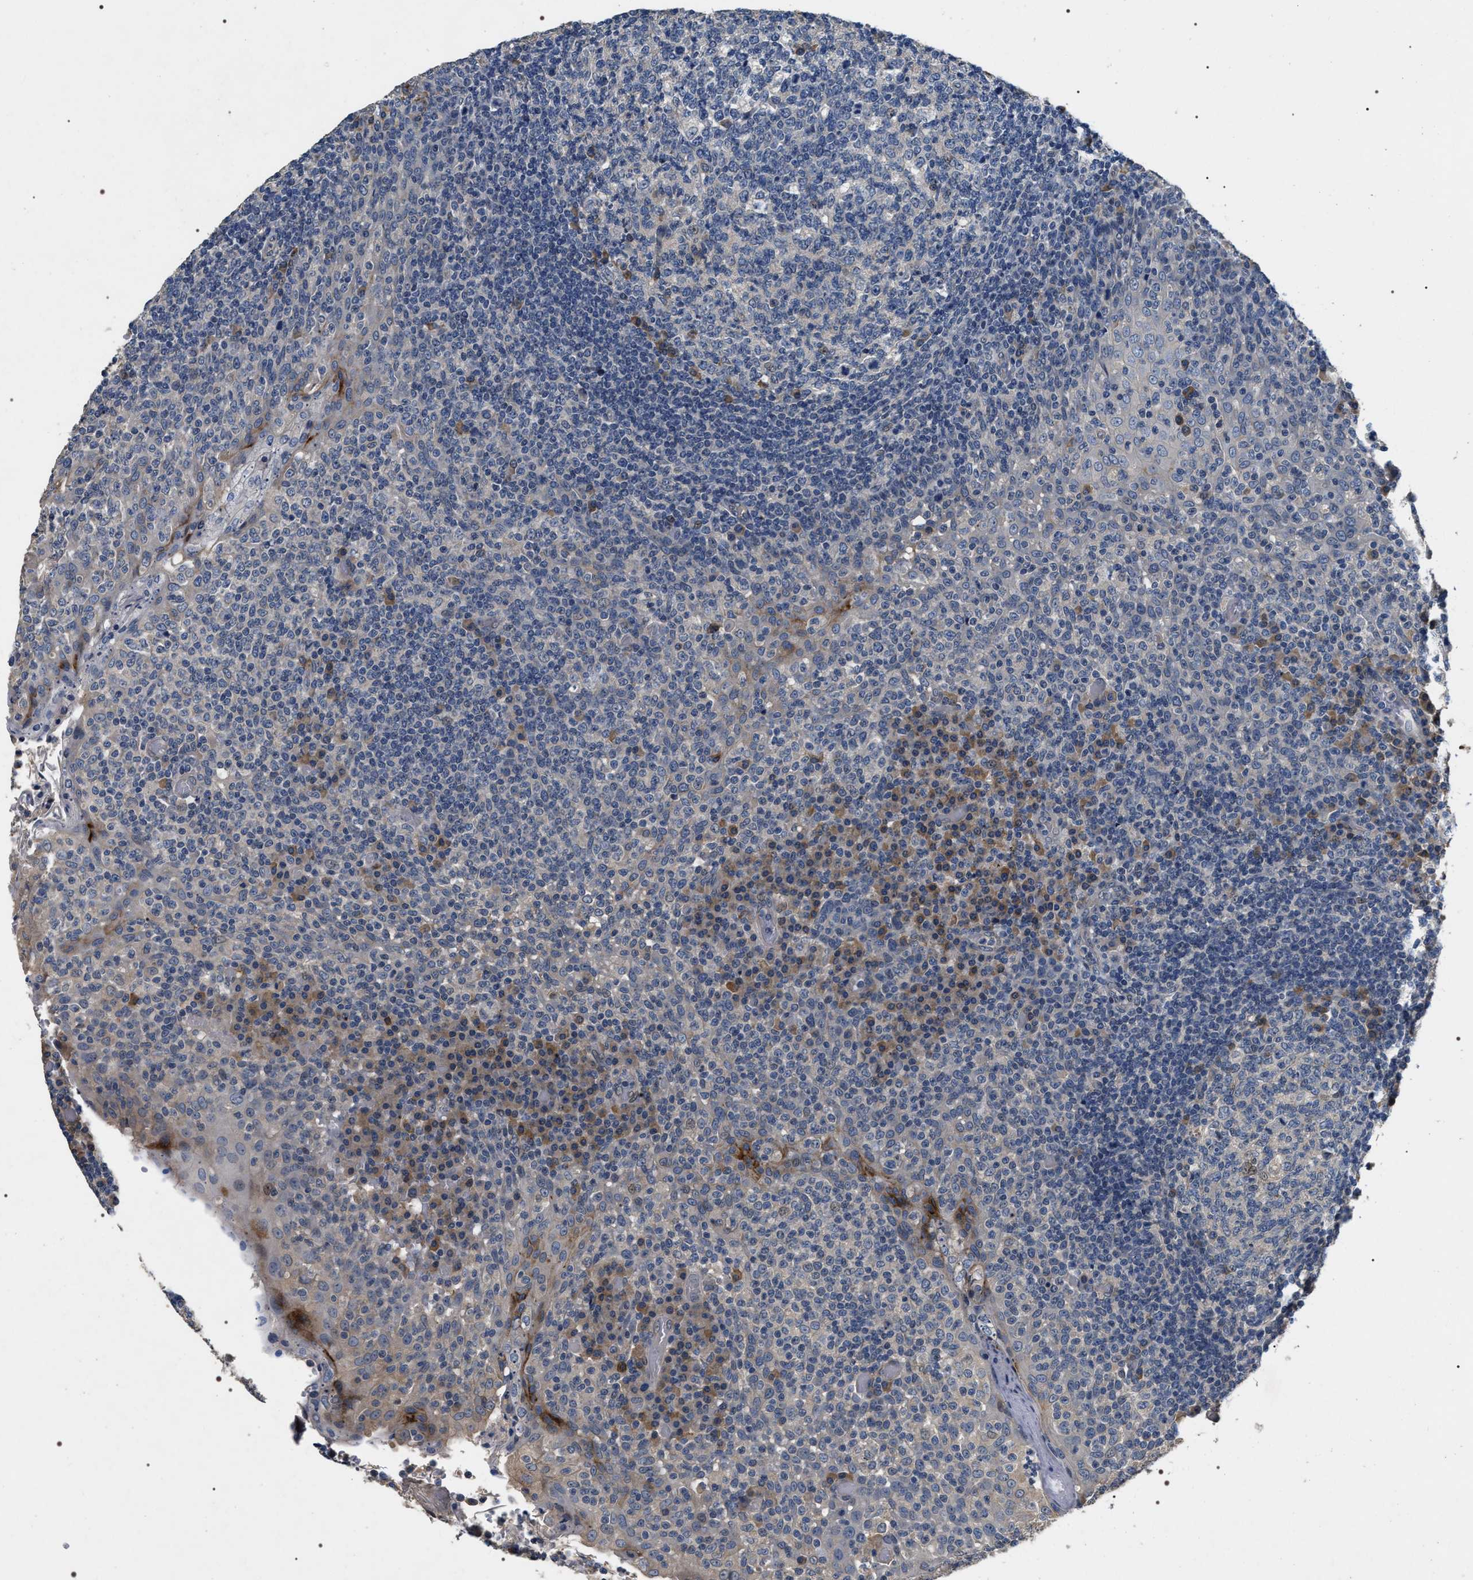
{"staining": {"intensity": "weak", "quantity": "<25%", "location": "cytoplasmic/membranous"}, "tissue": "tonsil", "cell_type": "Germinal center cells", "image_type": "normal", "snomed": [{"axis": "morphology", "description": "Normal tissue, NOS"}, {"axis": "topography", "description": "Tonsil"}], "caption": "IHC image of normal human tonsil stained for a protein (brown), which displays no staining in germinal center cells.", "gene": "IFT81", "patient": {"sex": "female", "age": 19}}